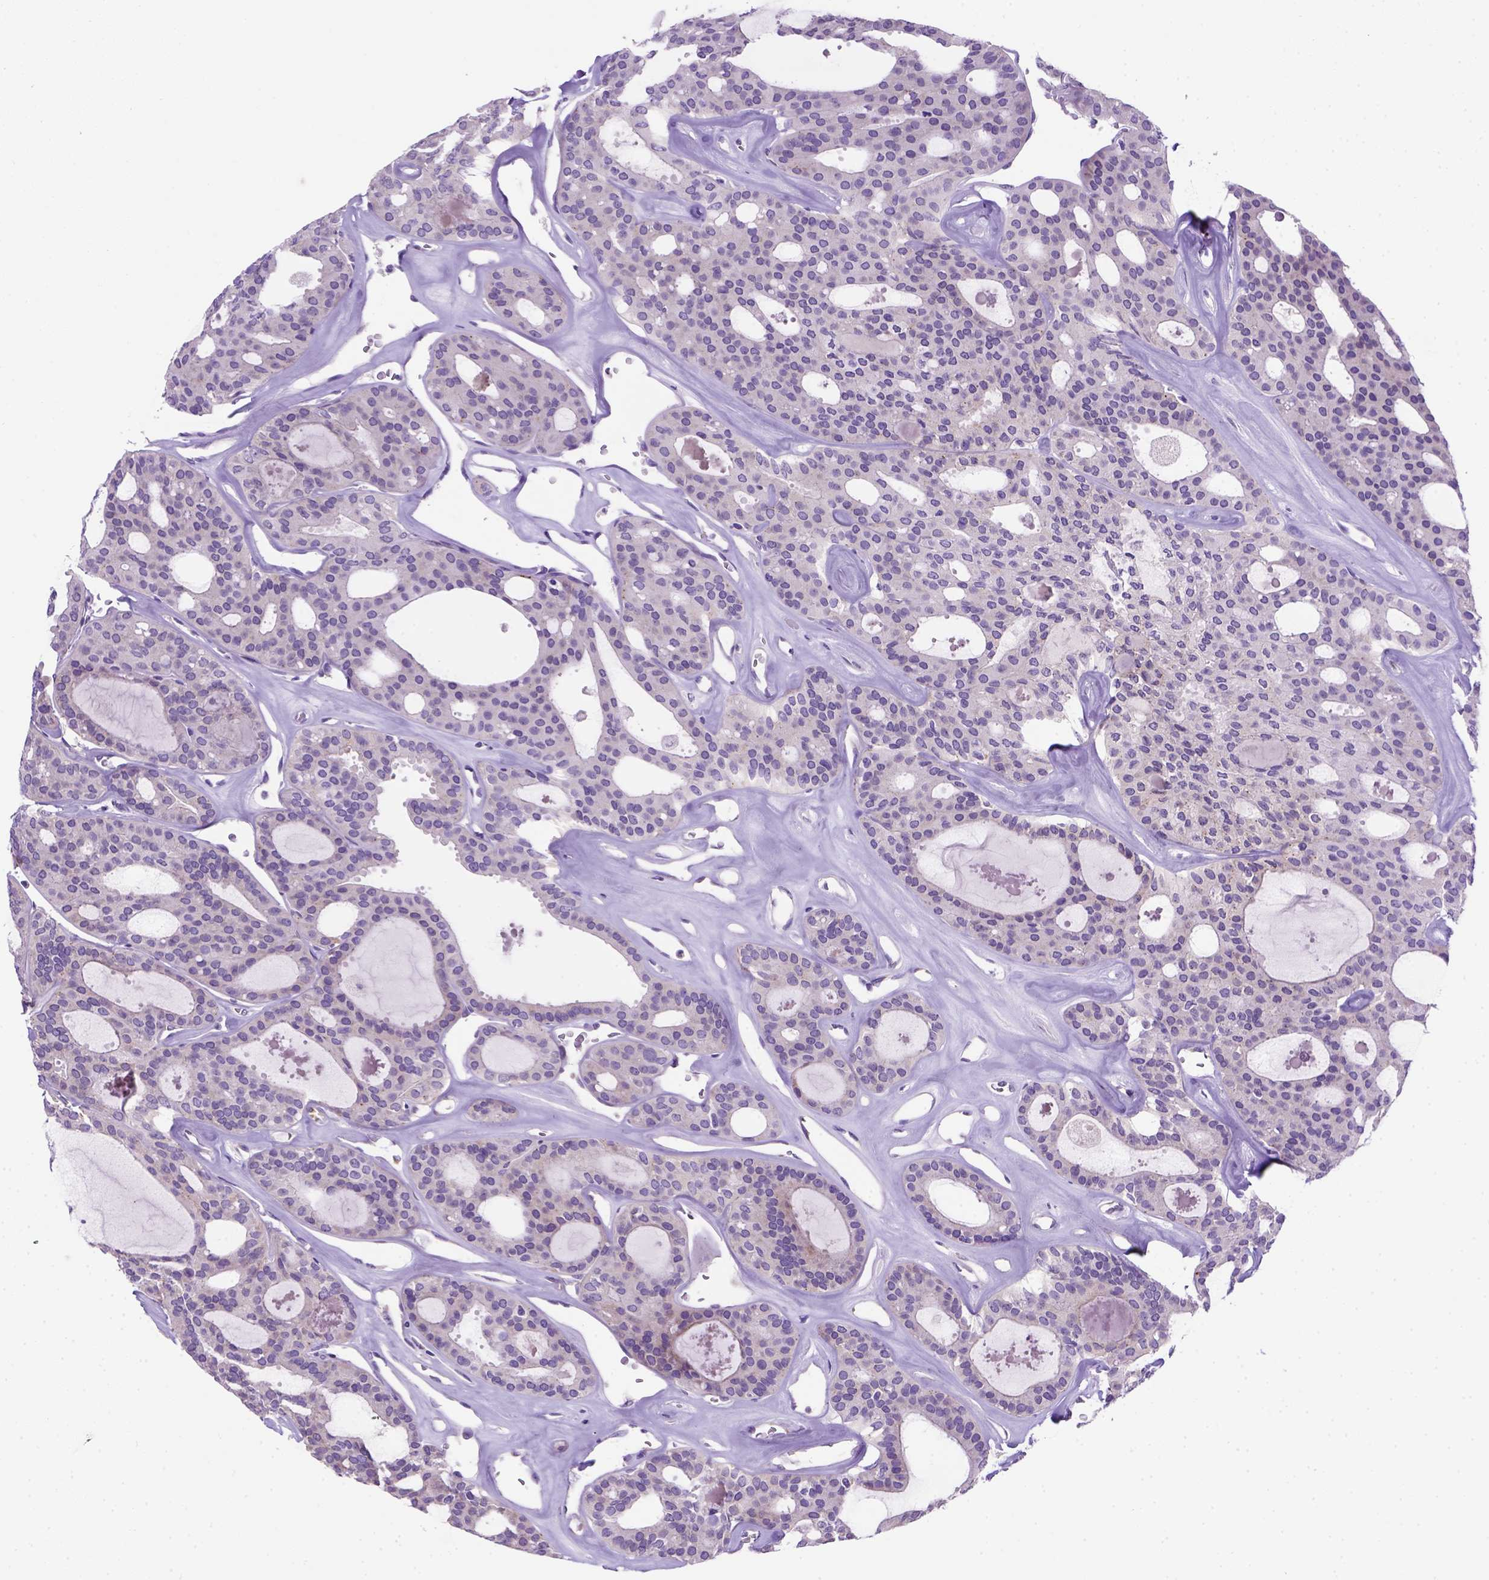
{"staining": {"intensity": "weak", "quantity": "25%-75%", "location": "cytoplasmic/membranous"}, "tissue": "thyroid cancer", "cell_type": "Tumor cells", "image_type": "cancer", "snomed": [{"axis": "morphology", "description": "Follicular adenoma carcinoma, NOS"}, {"axis": "topography", "description": "Thyroid gland"}], "caption": "High-magnification brightfield microscopy of thyroid follicular adenoma carcinoma stained with DAB (brown) and counterstained with hematoxylin (blue). tumor cells exhibit weak cytoplasmic/membranous staining is seen in approximately25%-75% of cells.", "gene": "FOXI1", "patient": {"sex": "male", "age": 75}}